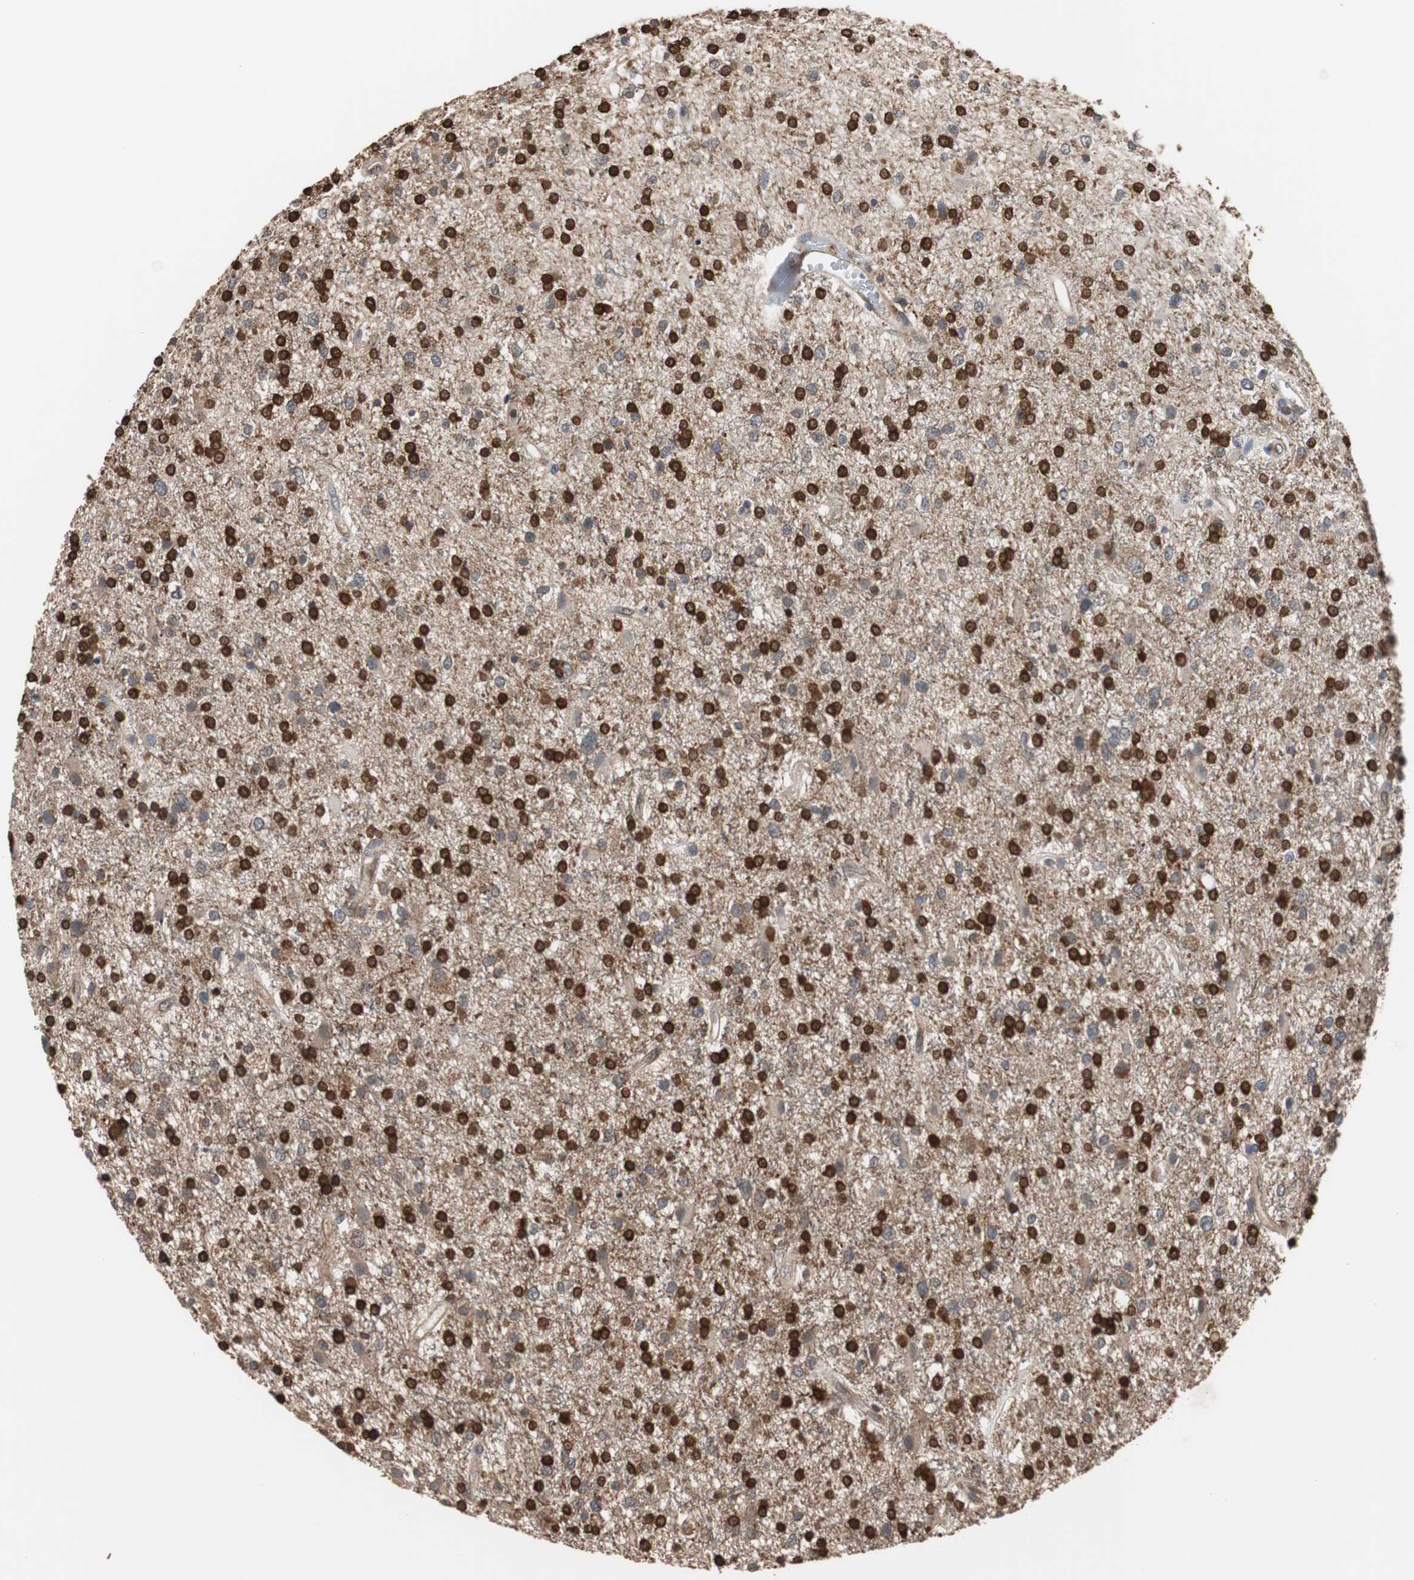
{"staining": {"intensity": "strong", "quantity": "25%-75%", "location": "cytoplasmic/membranous"}, "tissue": "glioma", "cell_type": "Tumor cells", "image_type": "cancer", "snomed": [{"axis": "morphology", "description": "Glioma, malignant, High grade"}, {"axis": "topography", "description": "Brain"}], "caption": "This histopathology image exhibits immunohistochemistry staining of malignant glioma (high-grade), with high strong cytoplasmic/membranous staining in approximately 25%-75% of tumor cells.", "gene": "NDRG1", "patient": {"sex": "male", "age": 33}}